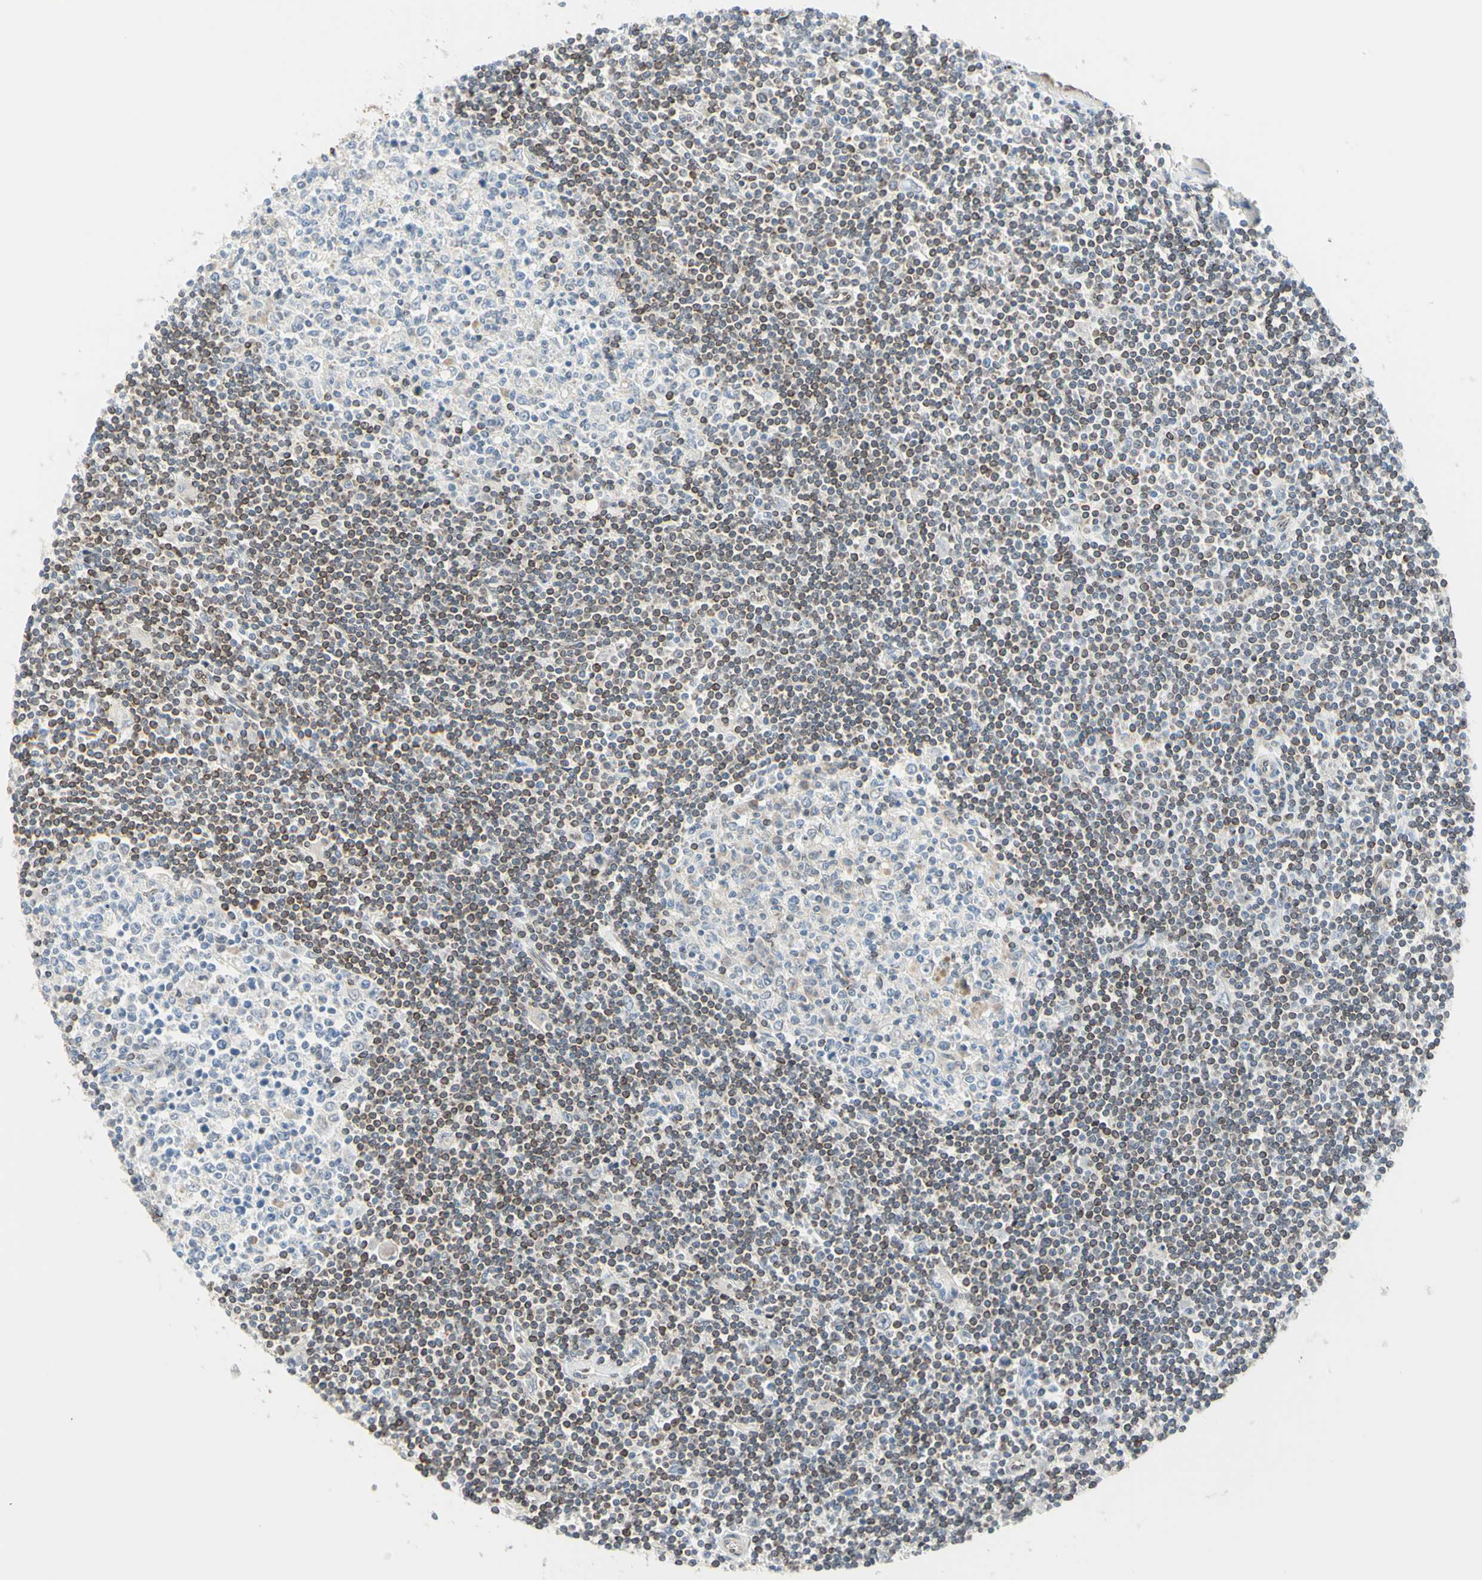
{"staining": {"intensity": "moderate", "quantity": "25%-75%", "location": "cytoplasmic/membranous"}, "tissue": "lymphoma", "cell_type": "Tumor cells", "image_type": "cancer", "snomed": [{"axis": "morphology", "description": "Malignant lymphoma, non-Hodgkin's type, Low grade"}, {"axis": "topography", "description": "Spleen"}], "caption": "IHC image of neoplastic tissue: human lymphoma stained using immunohistochemistry (IHC) exhibits medium levels of moderate protein expression localized specifically in the cytoplasmic/membranous of tumor cells, appearing as a cytoplasmic/membranous brown color.", "gene": "TRAF2", "patient": {"sex": "male", "age": 76}}